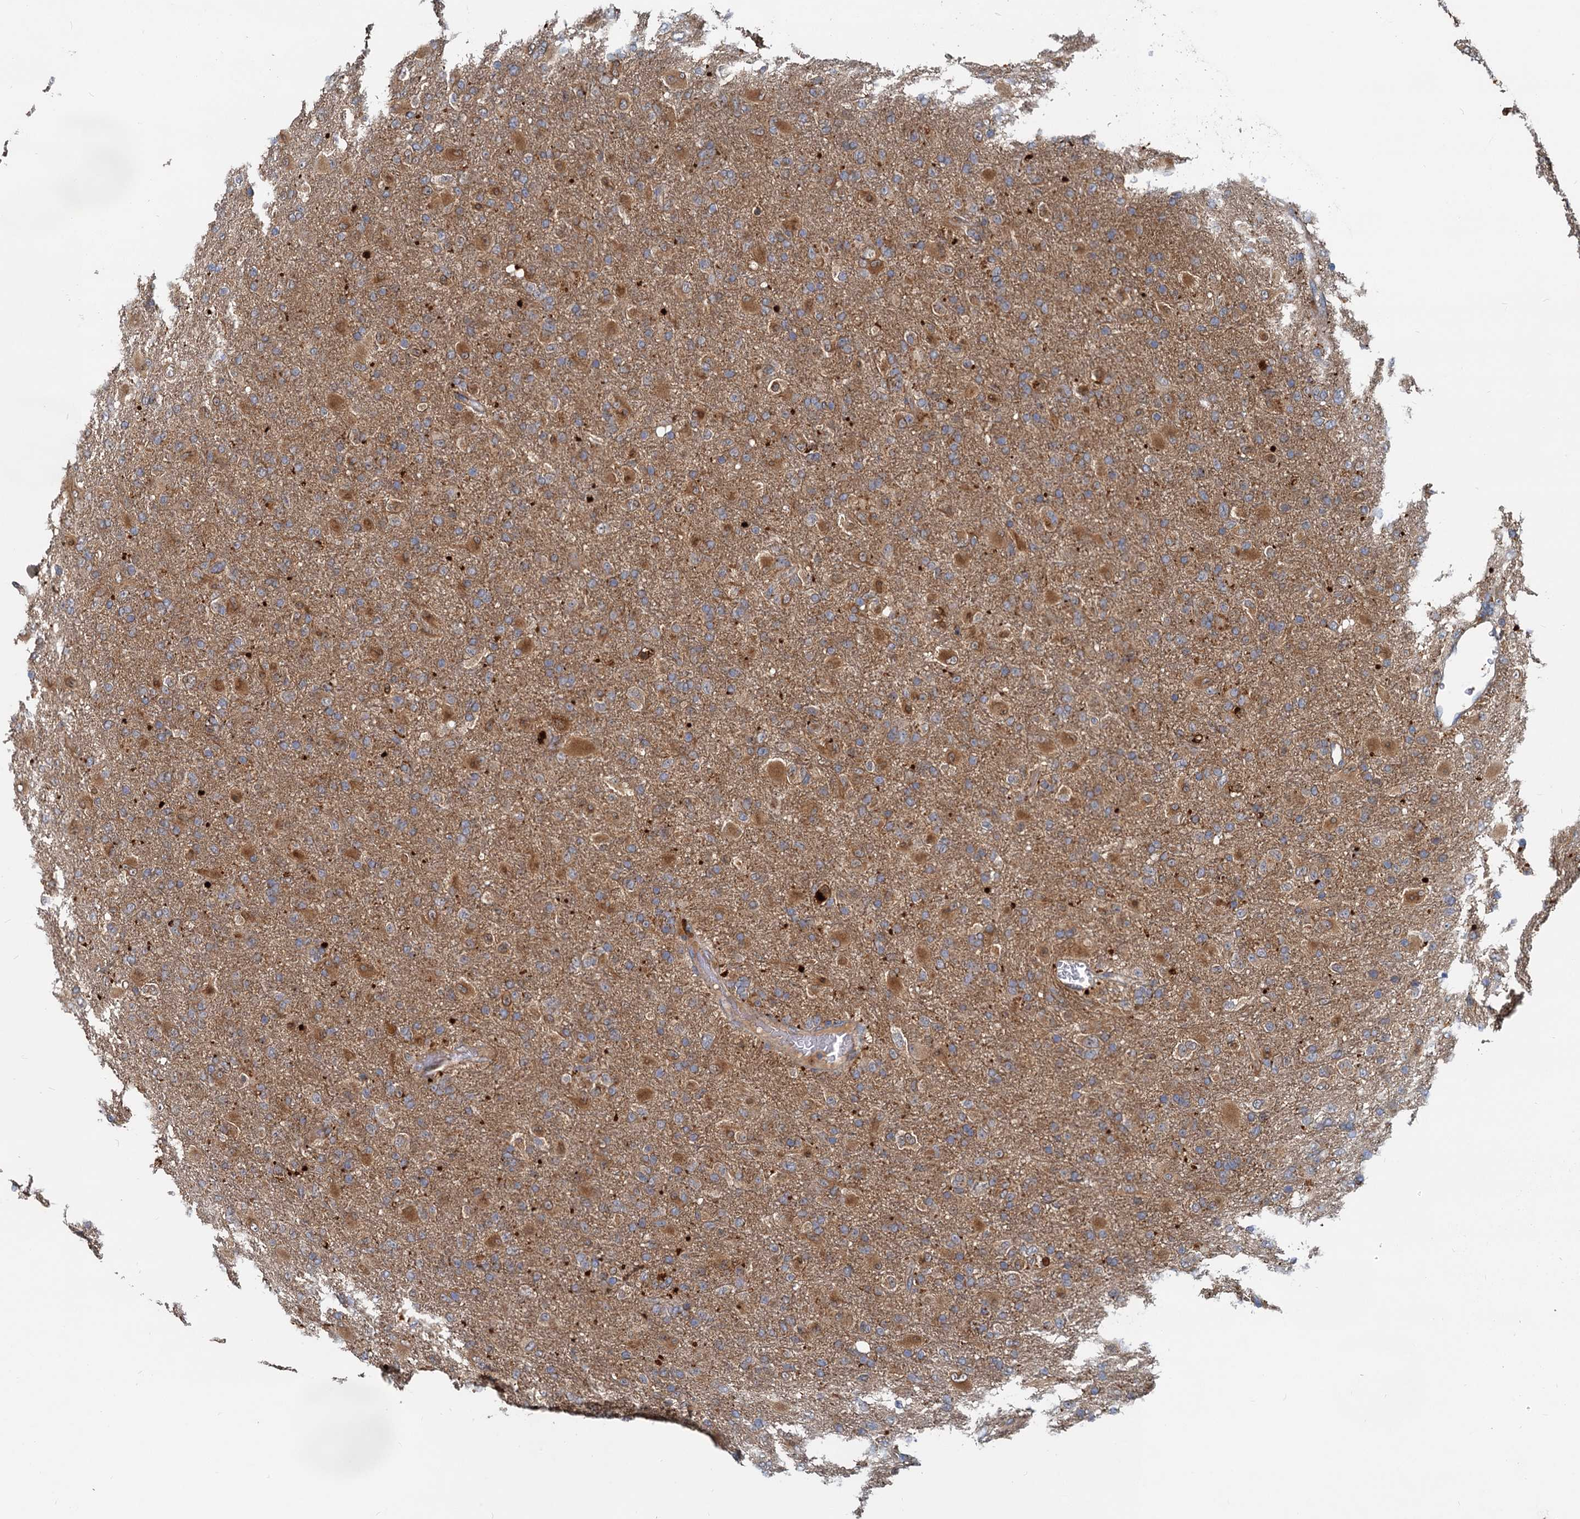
{"staining": {"intensity": "weak", "quantity": ">75%", "location": "cytoplasmic/membranous"}, "tissue": "glioma", "cell_type": "Tumor cells", "image_type": "cancer", "snomed": [{"axis": "morphology", "description": "Glioma, malignant, Low grade"}, {"axis": "topography", "description": "Brain"}], "caption": "IHC micrograph of malignant glioma (low-grade) stained for a protein (brown), which reveals low levels of weak cytoplasmic/membranous positivity in approximately >75% of tumor cells.", "gene": "TOLLIP", "patient": {"sex": "male", "age": 65}}